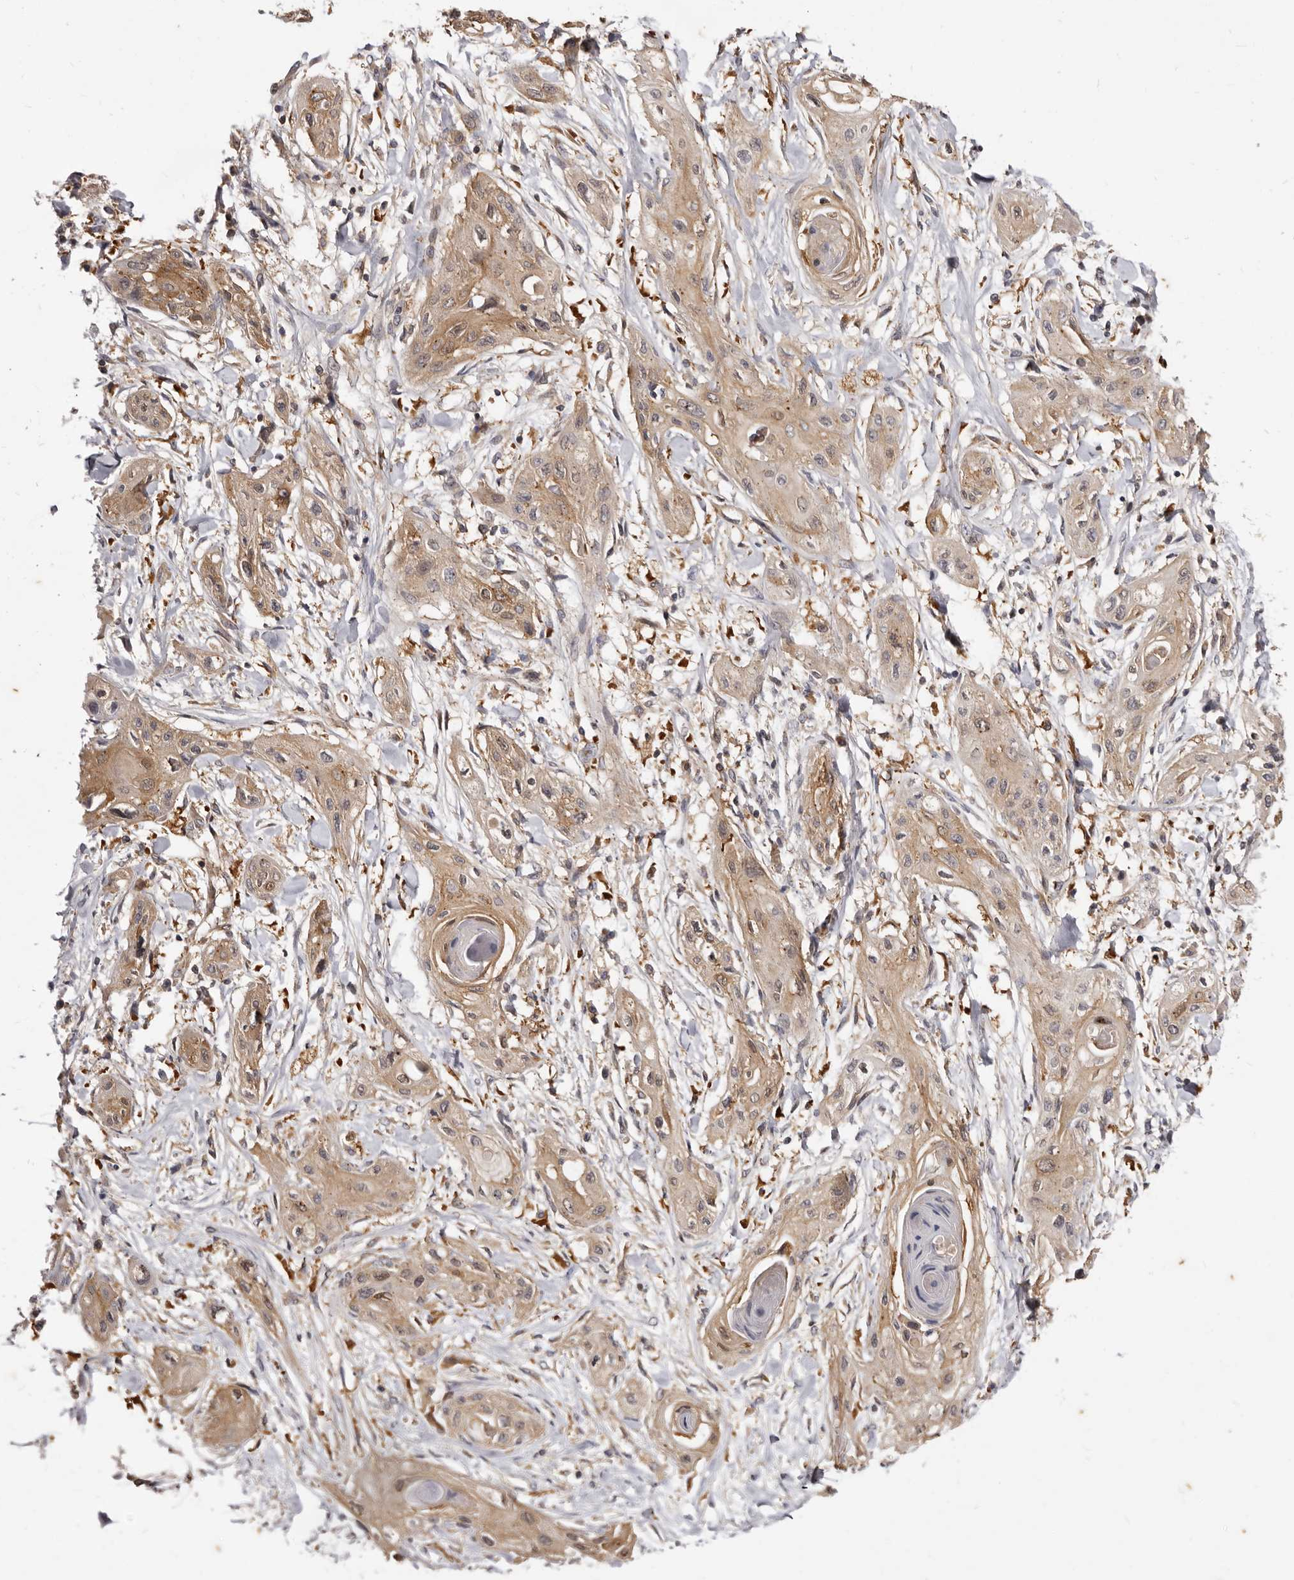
{"staining": {"intensity": "weak", "quantity": ">75%", "location": "cytoplasmic/membranous"}, "tissue": "lung cancer", "cell_type": "Tumor cells", "image_type": "cancer", "snomed": [{"axis": "morphology", "description": "Squamous cell carcinoma, NOS"}, {"axis": "topography", "description": "Lung"}], "caption": "This micrograph exhibits lung cancer (squamous cell carcinoma) stained with IHC to label a protein in brown. The cytoplasmic/membranous of tumor cells show weak positivity for the protein. Nuclei are counter-stained blue.", "gene": "ADAMTS20", "patient": {"sex": "female", "age": 47}}